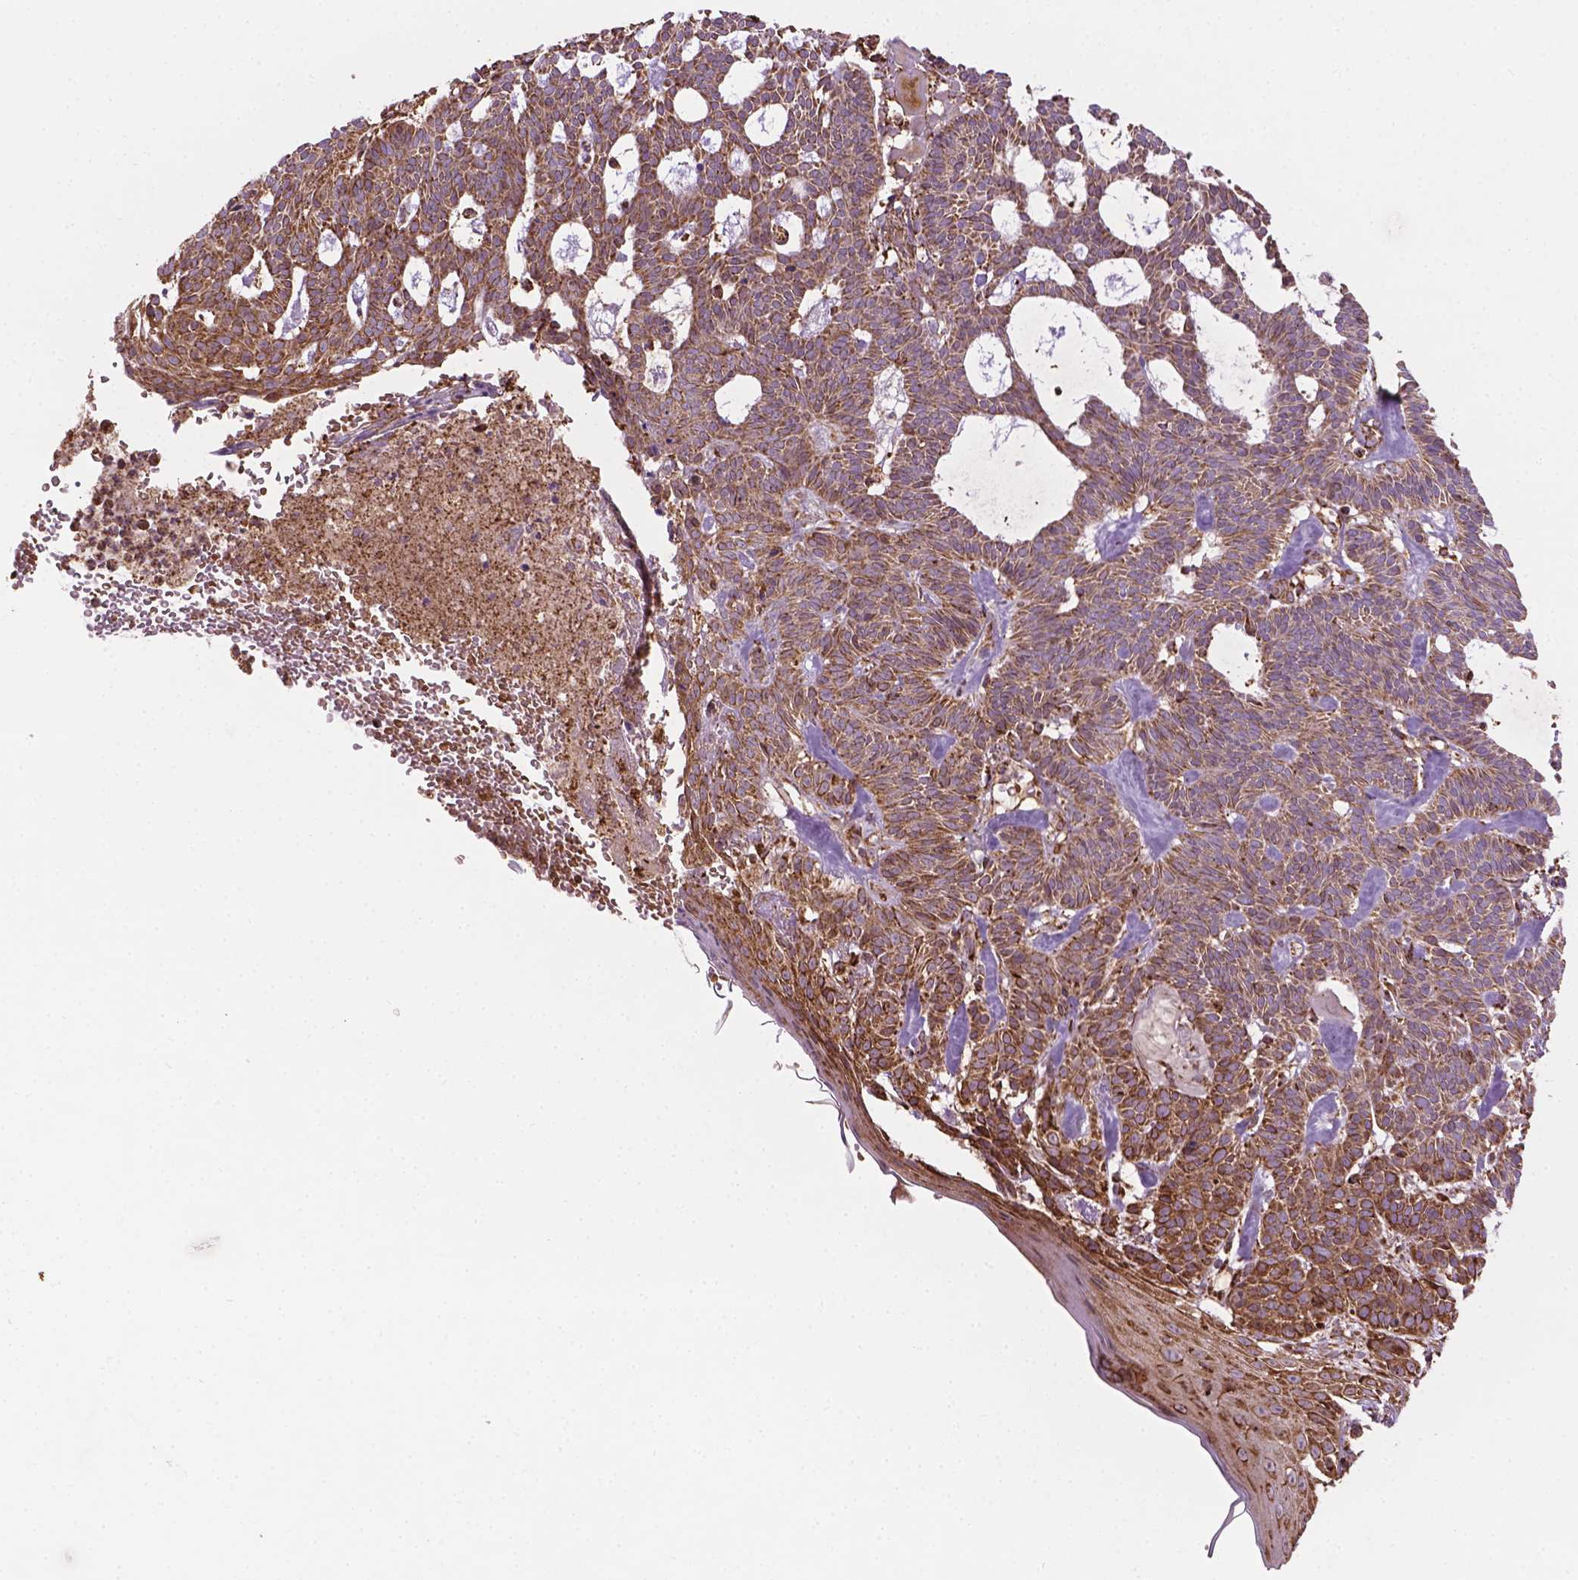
{"staining": {"intensity": "moderate", "quantity": ">75%", "location": "cytoplasmic/membranous"}, "tissue": "skin cancer", "cell_type": "Tumor cells", "image_type": "cancer", "snomed": [{"axis": "morphology", "description": "Basal cell carcinoma"}, {"axis": "topography", "description": "Skin"}], "caption": "Immunohistochemical staining of human skin cancer (basal cell carcinoma) shows medium levels of moderate cytoplasmic/membranous expression in approximately >75% of tumor cells.", "gene": "HS3ST3A1", "patient": {"sex": "male", "age": 85}}